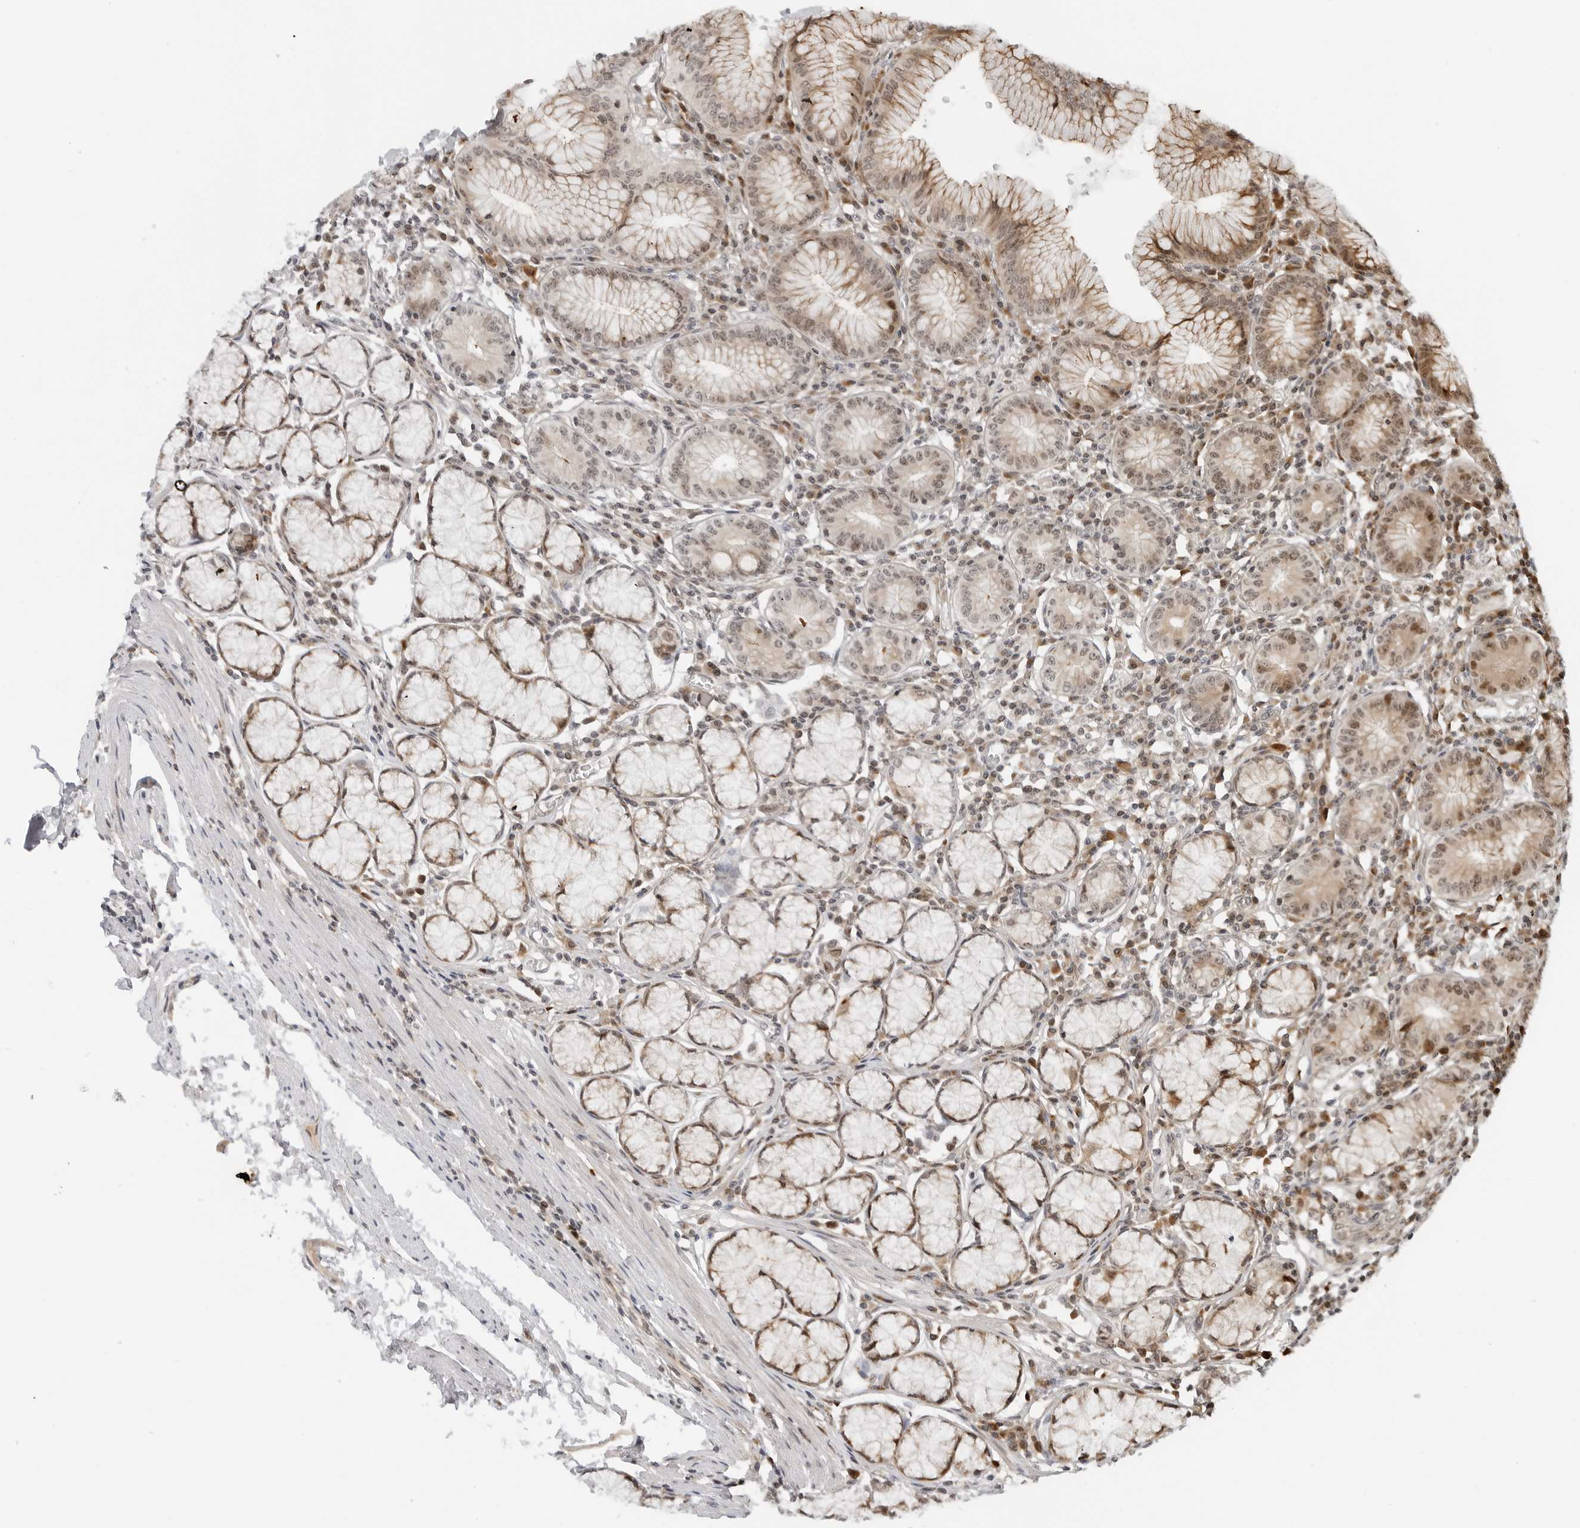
{"staining": {"intensity": "moderate", "quantity": ">75%", "location": "cytoplasmic/membranous,nuclear"}, "tissue": "stomach", "cell_type": "Glandular cells", "image_type": "normal", "snomed": [{"axis": "morphology", "description": "Normal tissue, NOS"}, {"axis": "topography", "description": "Stomach"}], "caption": "Immunohistochemical staining of normal human stomach demonstrates medium levels of moderate cytoplasmic/membranous,nuclear staining in about >75% of glandular cells.", "gene": "TIPRL", "patient": {"sex": "male", "age": 55}}